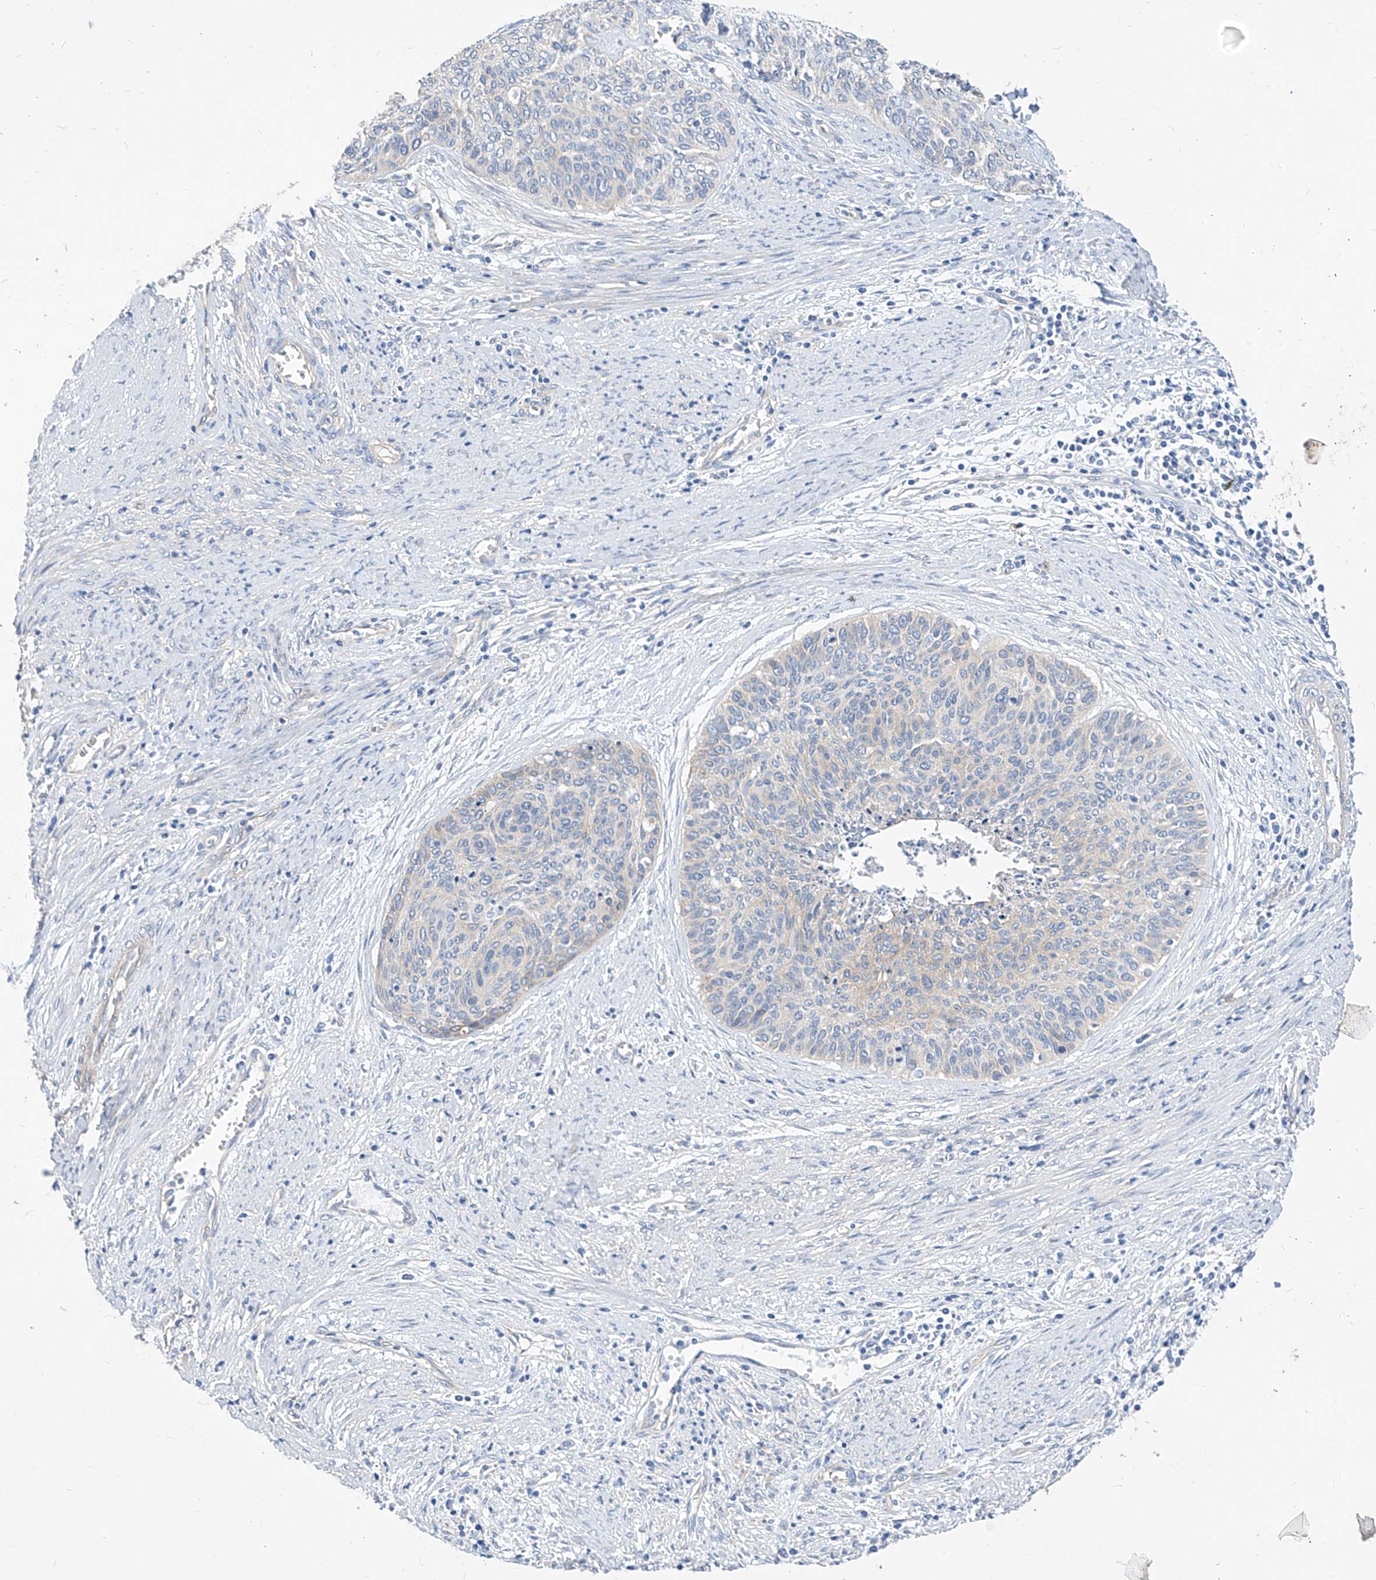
{"staining": {"intensity": "negative", "quantity": "none", "location": "none"}, "tissue": "cervical cancer", "cell_type": "Tumor cells", "image_type": "cancer", "snomed": [{"axis": "morphology", "description": "Squamous cell carcinoma, NOS"}, {"axis": "topography", "description": "Cervix"}], "caption": "This micrograph is of cervical squamous cell carcinoma stained with immunohistochemistry to label a protein in brown with the nuclei are counter-stained blue. There is no staining in tumor cells. (Brightfield microscopy of DAB (3,3'-diaminobenzidine) immunohistochemistry at high magnification).", "gene": "SCGB2A1", "patient": {"sex": "female", "age": 55}}